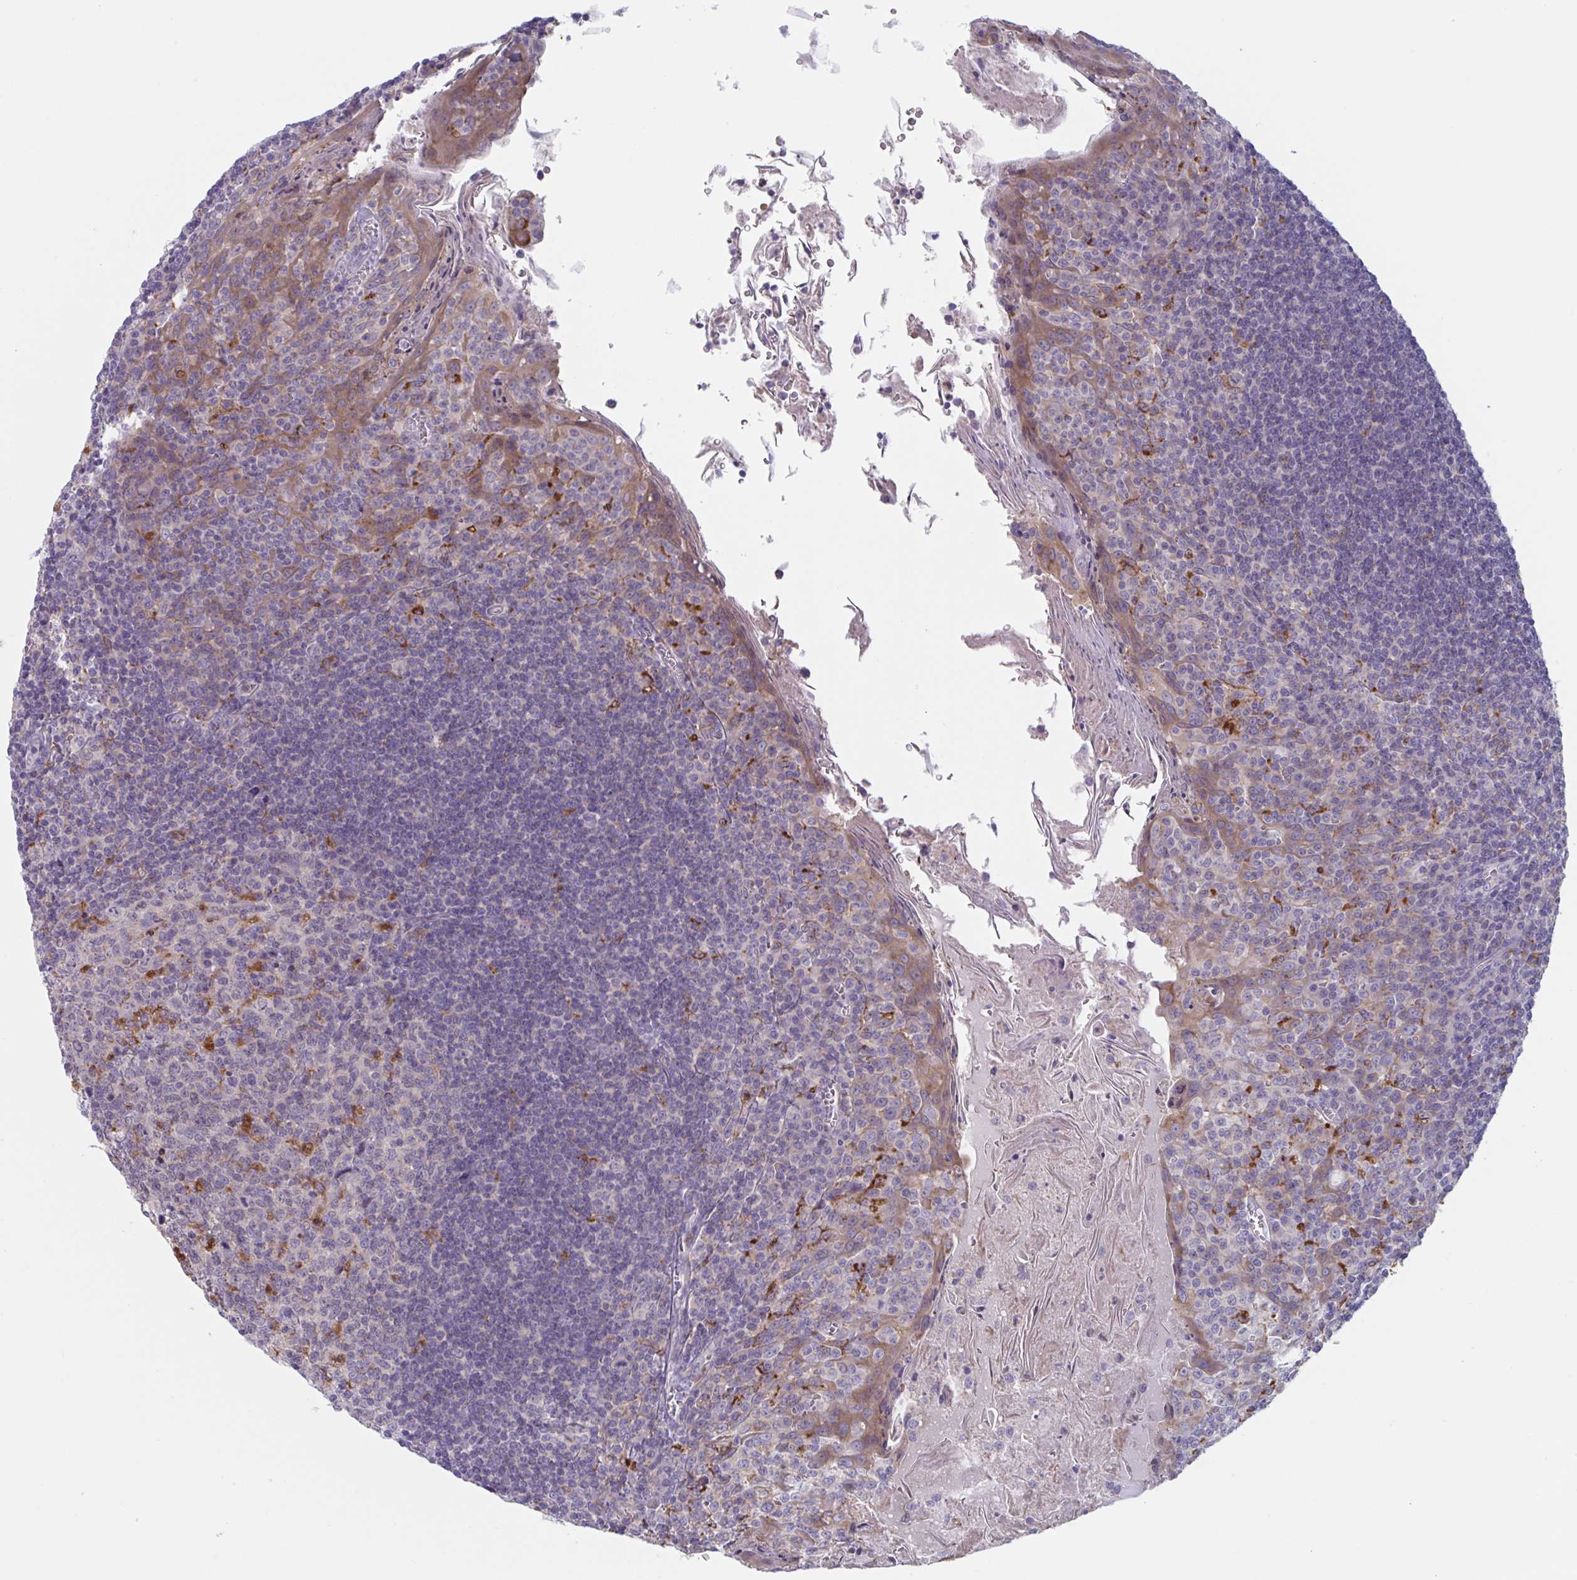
{"staining": {"intensity": "moderate", "quantity": "<25%", "location": "cytoplasmic/membranous"}, "tissue": "tonsil", "cell_type": "Germinal center cells", "image_type": "normal", "snomed": [{"axis": "morphology", "description": "Normal tissue, NOS"}, {"axis": "topography", "description": "Tonsil"}], "caption": "Immunohistochemical staining of normal human tonsil exhibits moderate cytoplasmic/membranous protein staining in approximately <25% of germinal center cells. Using DAB (3,3'-diaminobenzidine) (brown) and hematoxylin (blue) stains, captured at high magnification using brightfield microscopy.", "gene": "NIPSNAP1", "patient": {"sex": "male", "age": 27}}